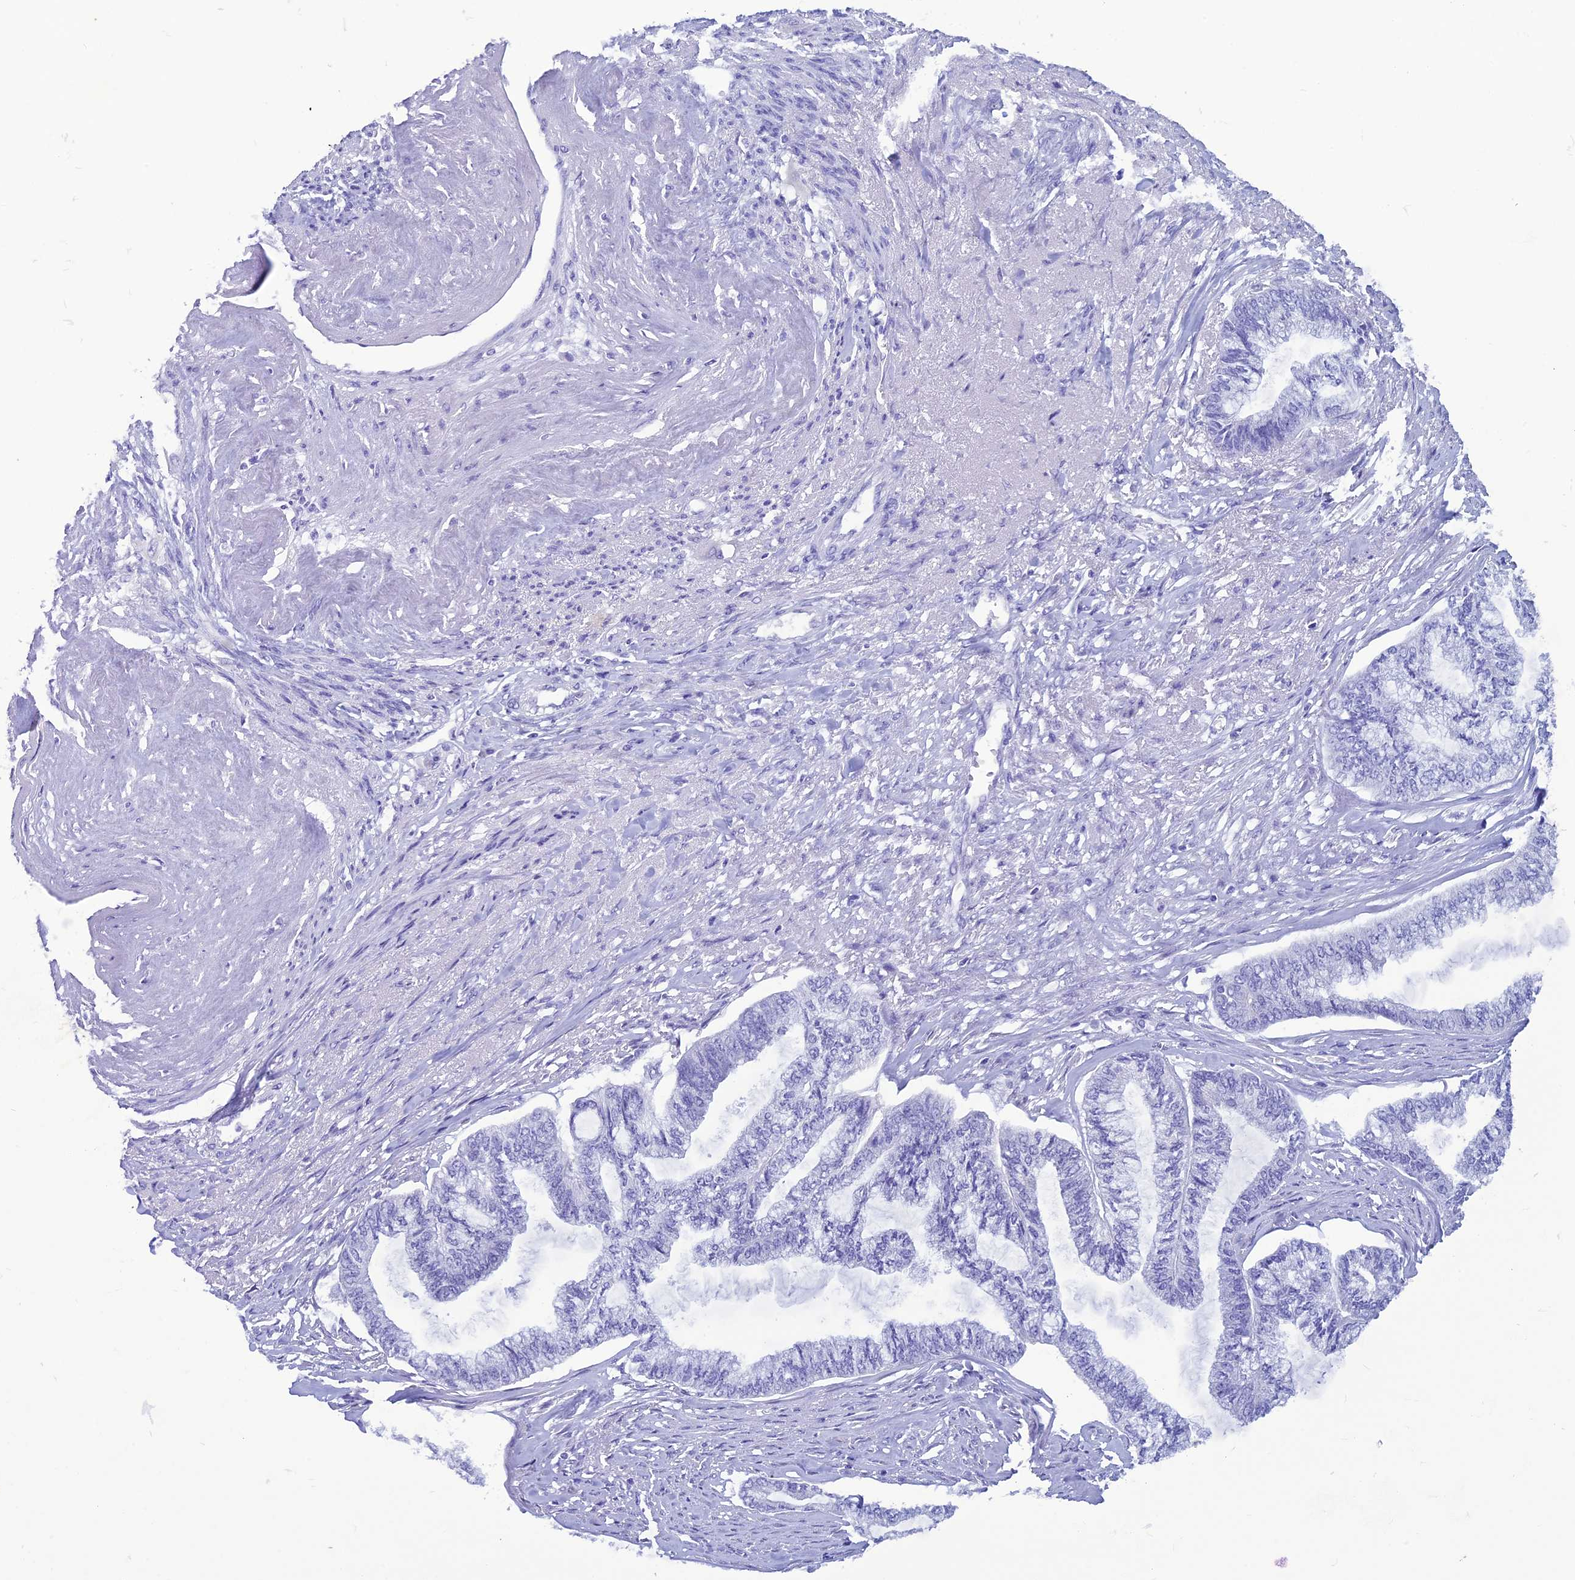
{"staining": {"intensity": "negative", "quantity": "none", "location": "none"}, "tissue": "endometrial cancer", "cell_type": "Tumor cells", "image_type": "cancer", "snomed": [{"axis": "morphology", "description": "Adenocarcinoma, NOS"}, {"axis": "topography", "description": "Endometrium"}], "caption": "DAB (3,3'-diaminobenzidine) immunohistochemical staining of endometrial adenocarcinoma shows no significant staining in tumor cells.", "gene": "SCEL", "patient": {"sex": "female", "age": 86}}